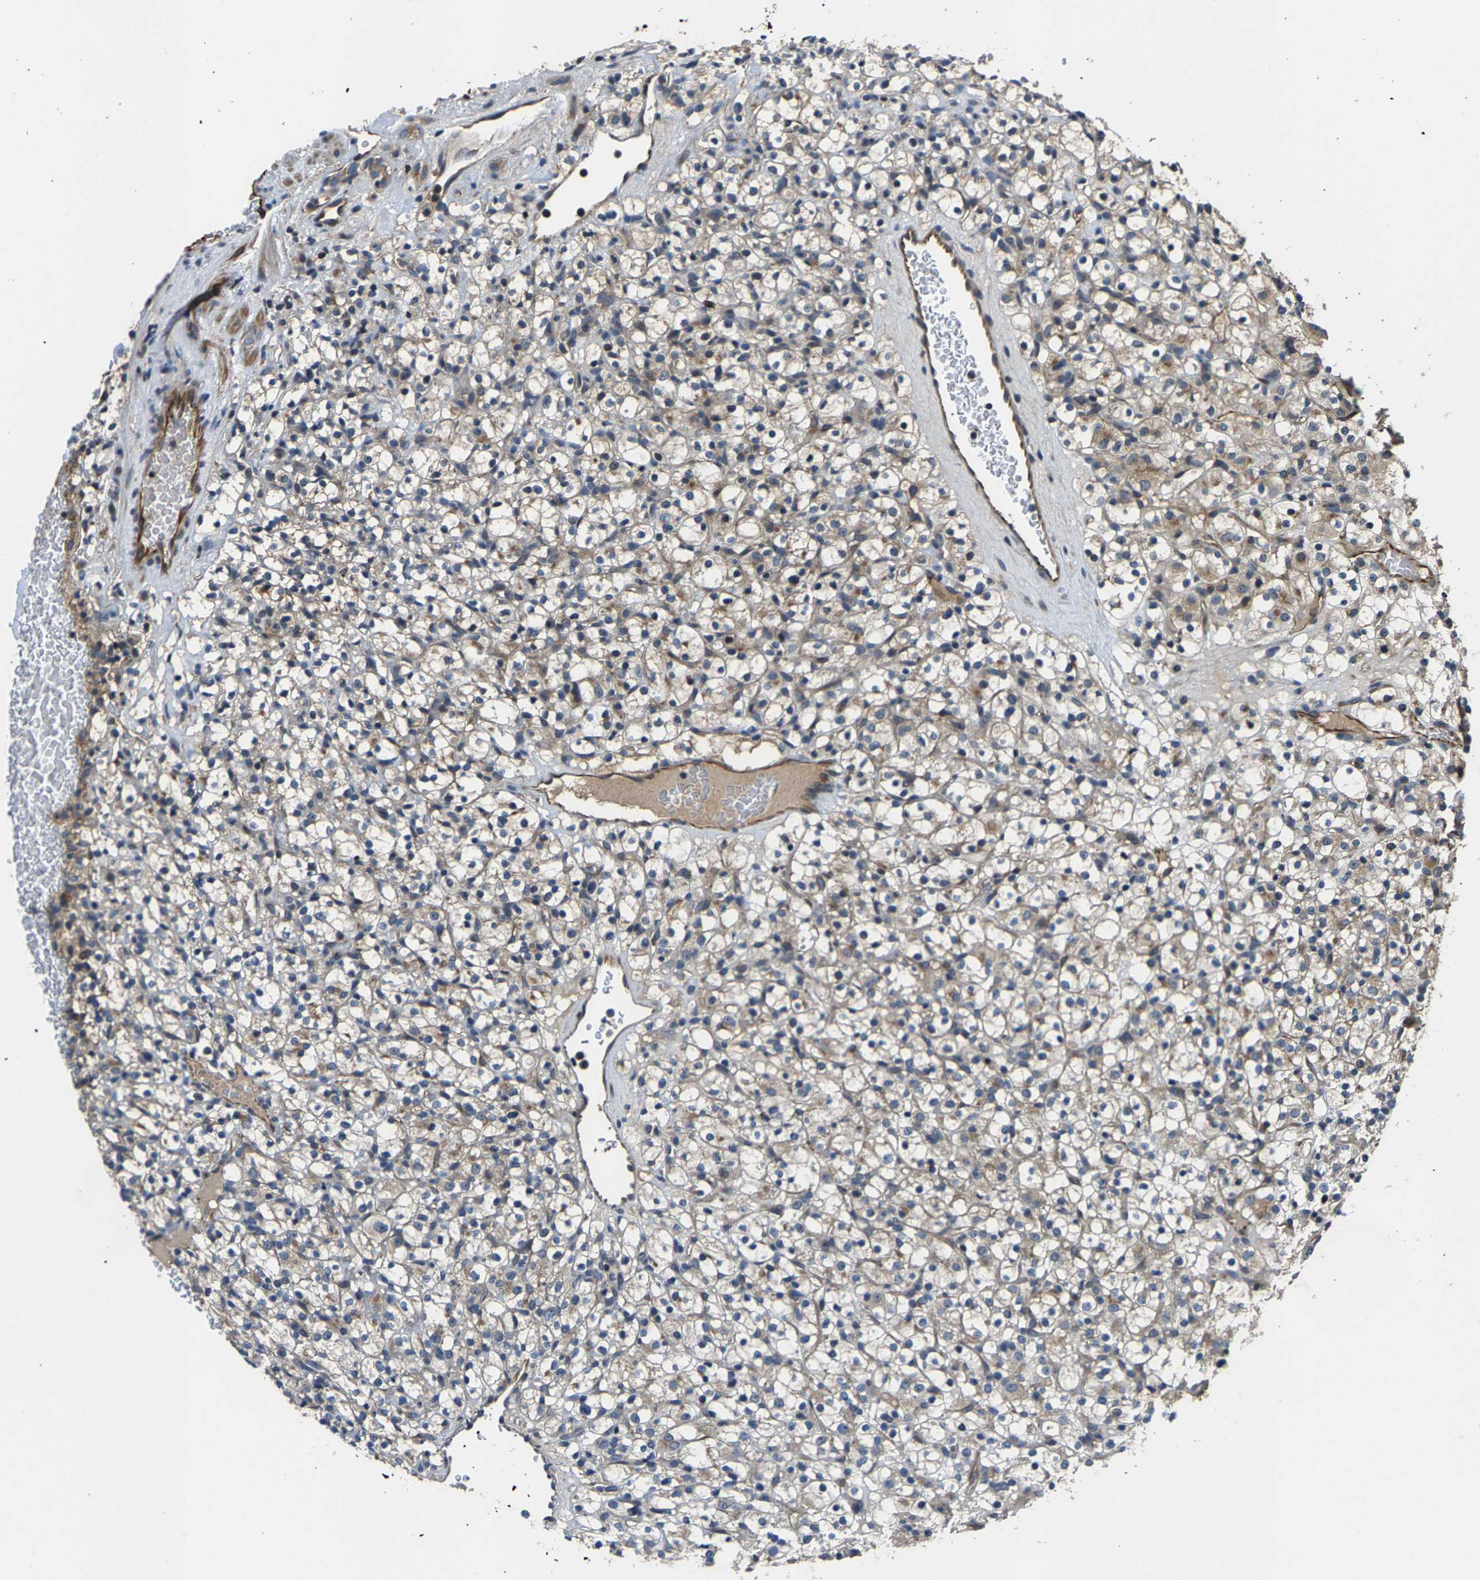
{"staining": {"intensity": "weak", "quantity": ">75%", "location": "cytoplasmic/membranous"}, "tissue": "renal cancer", "cell_type": "Tumor cells", "image_type": "cancer", "snomed": [{"axis": "morphology", "description": "Normal tissue, NOS"}, {"axis": "morphology", "description": "Adenocarcinoma, NOS"}, {"axis": "topography", "description": "Kidney"}], "caption": "IHC (DAB (3,3'-diaminobenzidine)) staining of renal cancer (adenocarcinoma) displays weak cytoplasmic/membranous protein expression in approximately >75% of tumor cells.", "gene": "AGBL3", "patient": {"sex": "female", "age": 72}}